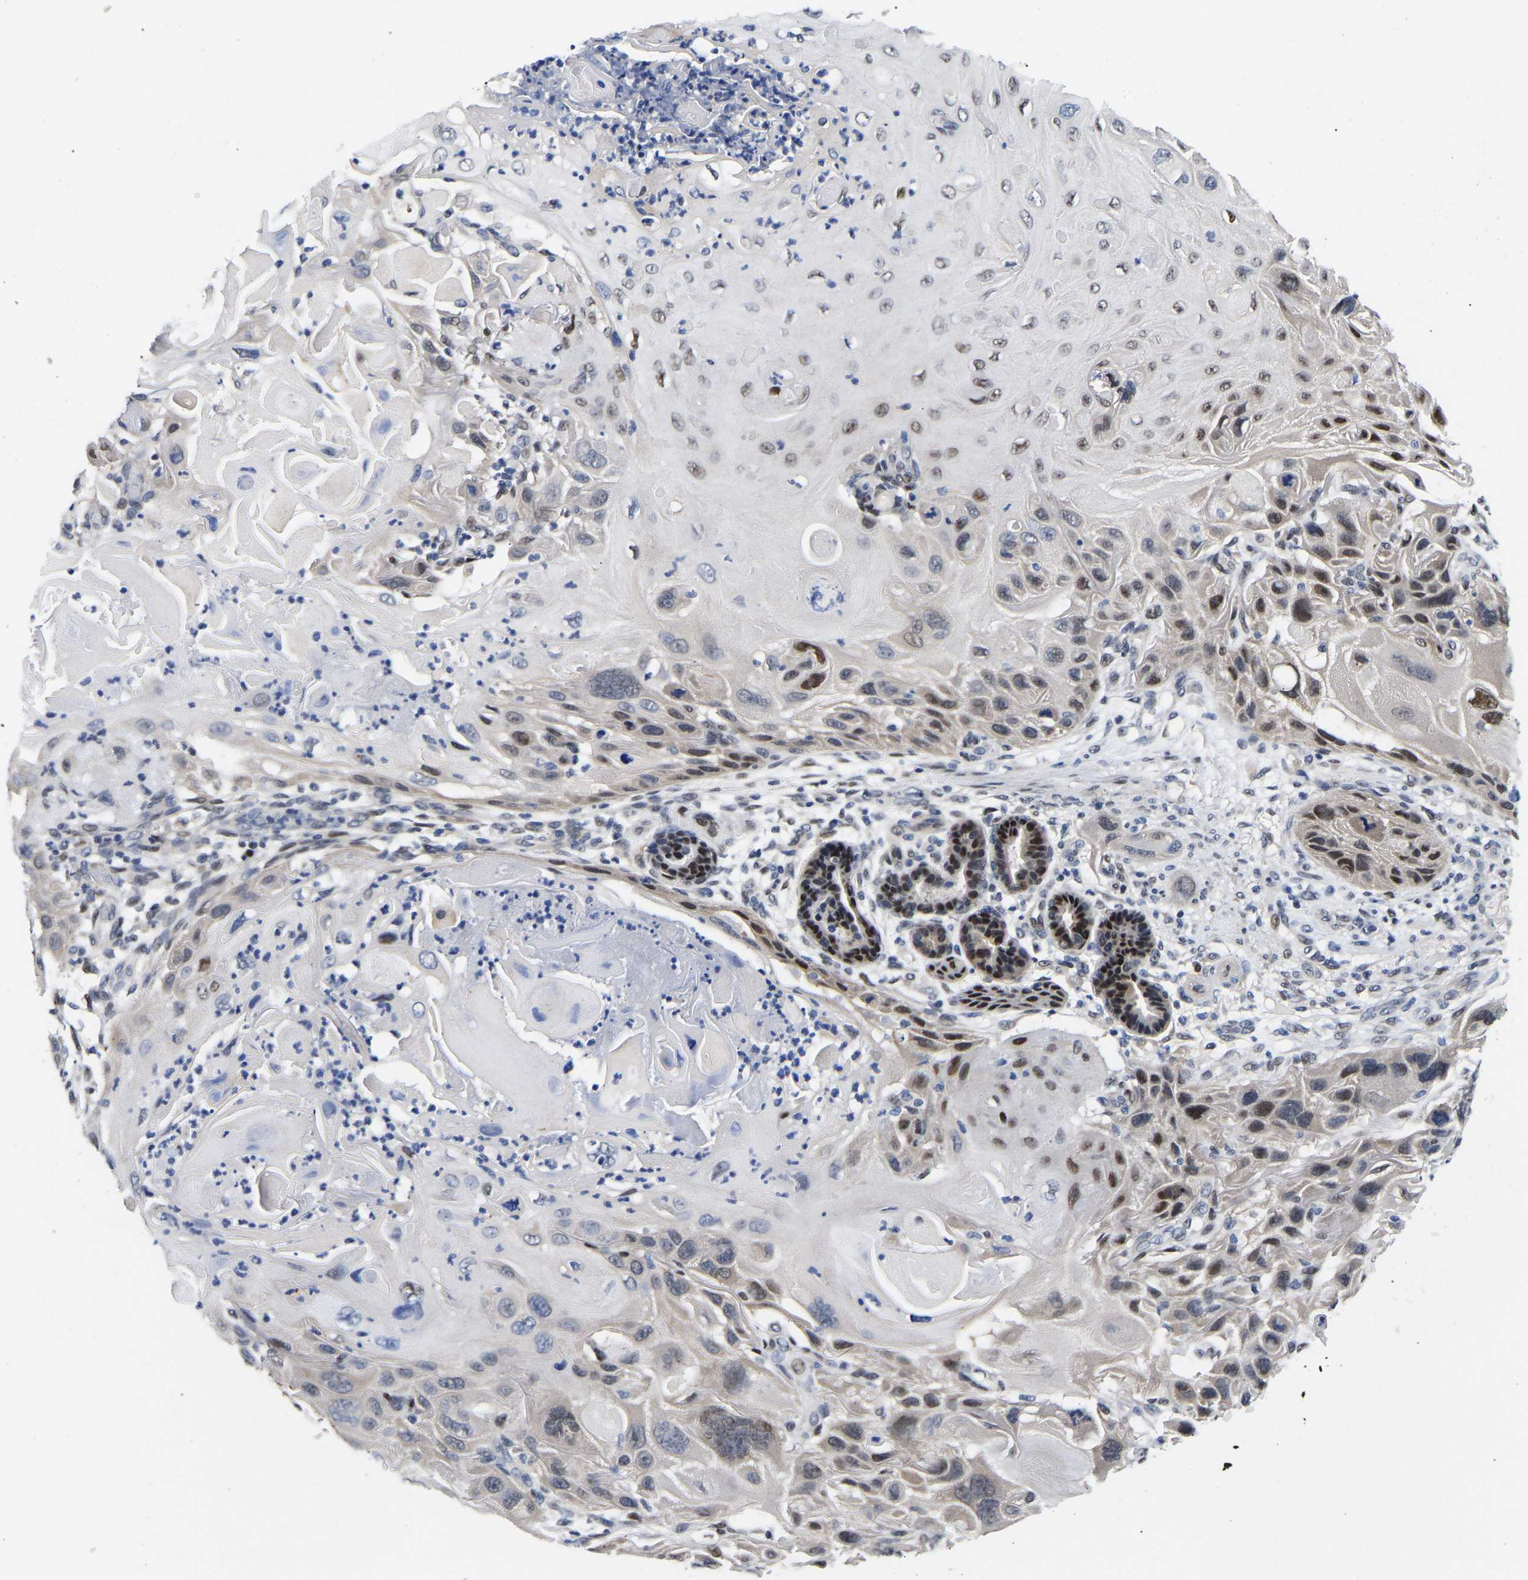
{"staining": {"intensity": "moderate", "quantity": "<25%", "location": "nuclear"}, "tissue": "skin cancer", "cell_type": "Tumor cells", "image_type": "cancer", "snomed": [{"axis": "morphology", "description": "Squamous cell carcinoma, NOS"}, {"axis": "topography", "description": "Skin"}], "caption": "High-magnification brightfield microscopy of skin cancer (squamous cell carcinoma) stained with DAB (brown) and counterstained with hematoxylin (blue). tumor cells exhibit moderate nuclear expression is appreciated in about<25% of cells.", "gene": "PTRHD1", "patient": {"sex": "female", "age": 77}}